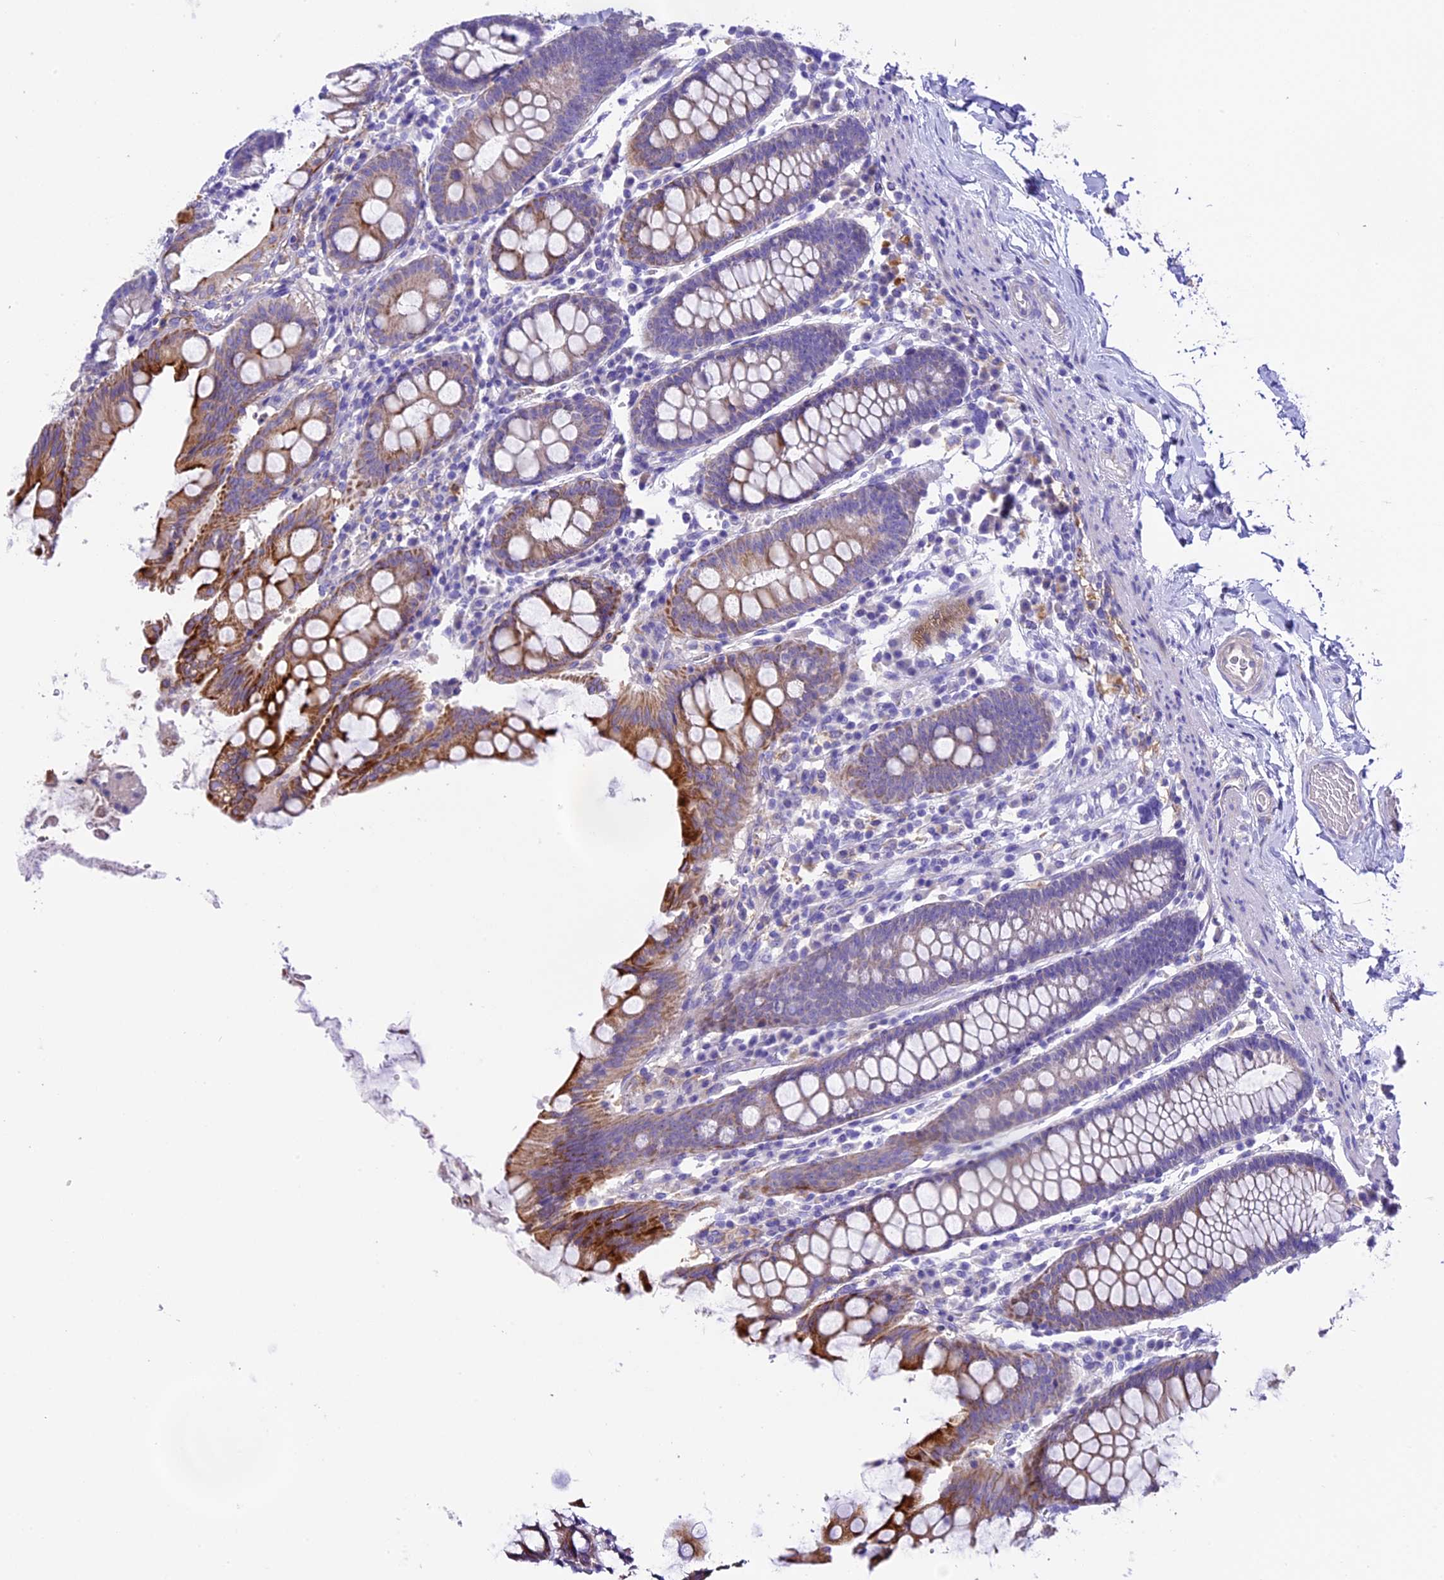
{"staining": {"intensity": "negative", "quantity": "none", "location": "none"}, "tissue": "colon", "cell_type": "Endothelial cells", "image_type": "normal", "snomed": [{"axis": "morphology", "description": "Normal tissue, NOS"}, {"axis": "topography", "description": "Colon"}], "caption": "DAB immunohistochemical staining of unremarkable human colon shows no significant staining in endothelial cells.", "gene": "NOD2", "patient": {"sex": "female", "age": 79}}